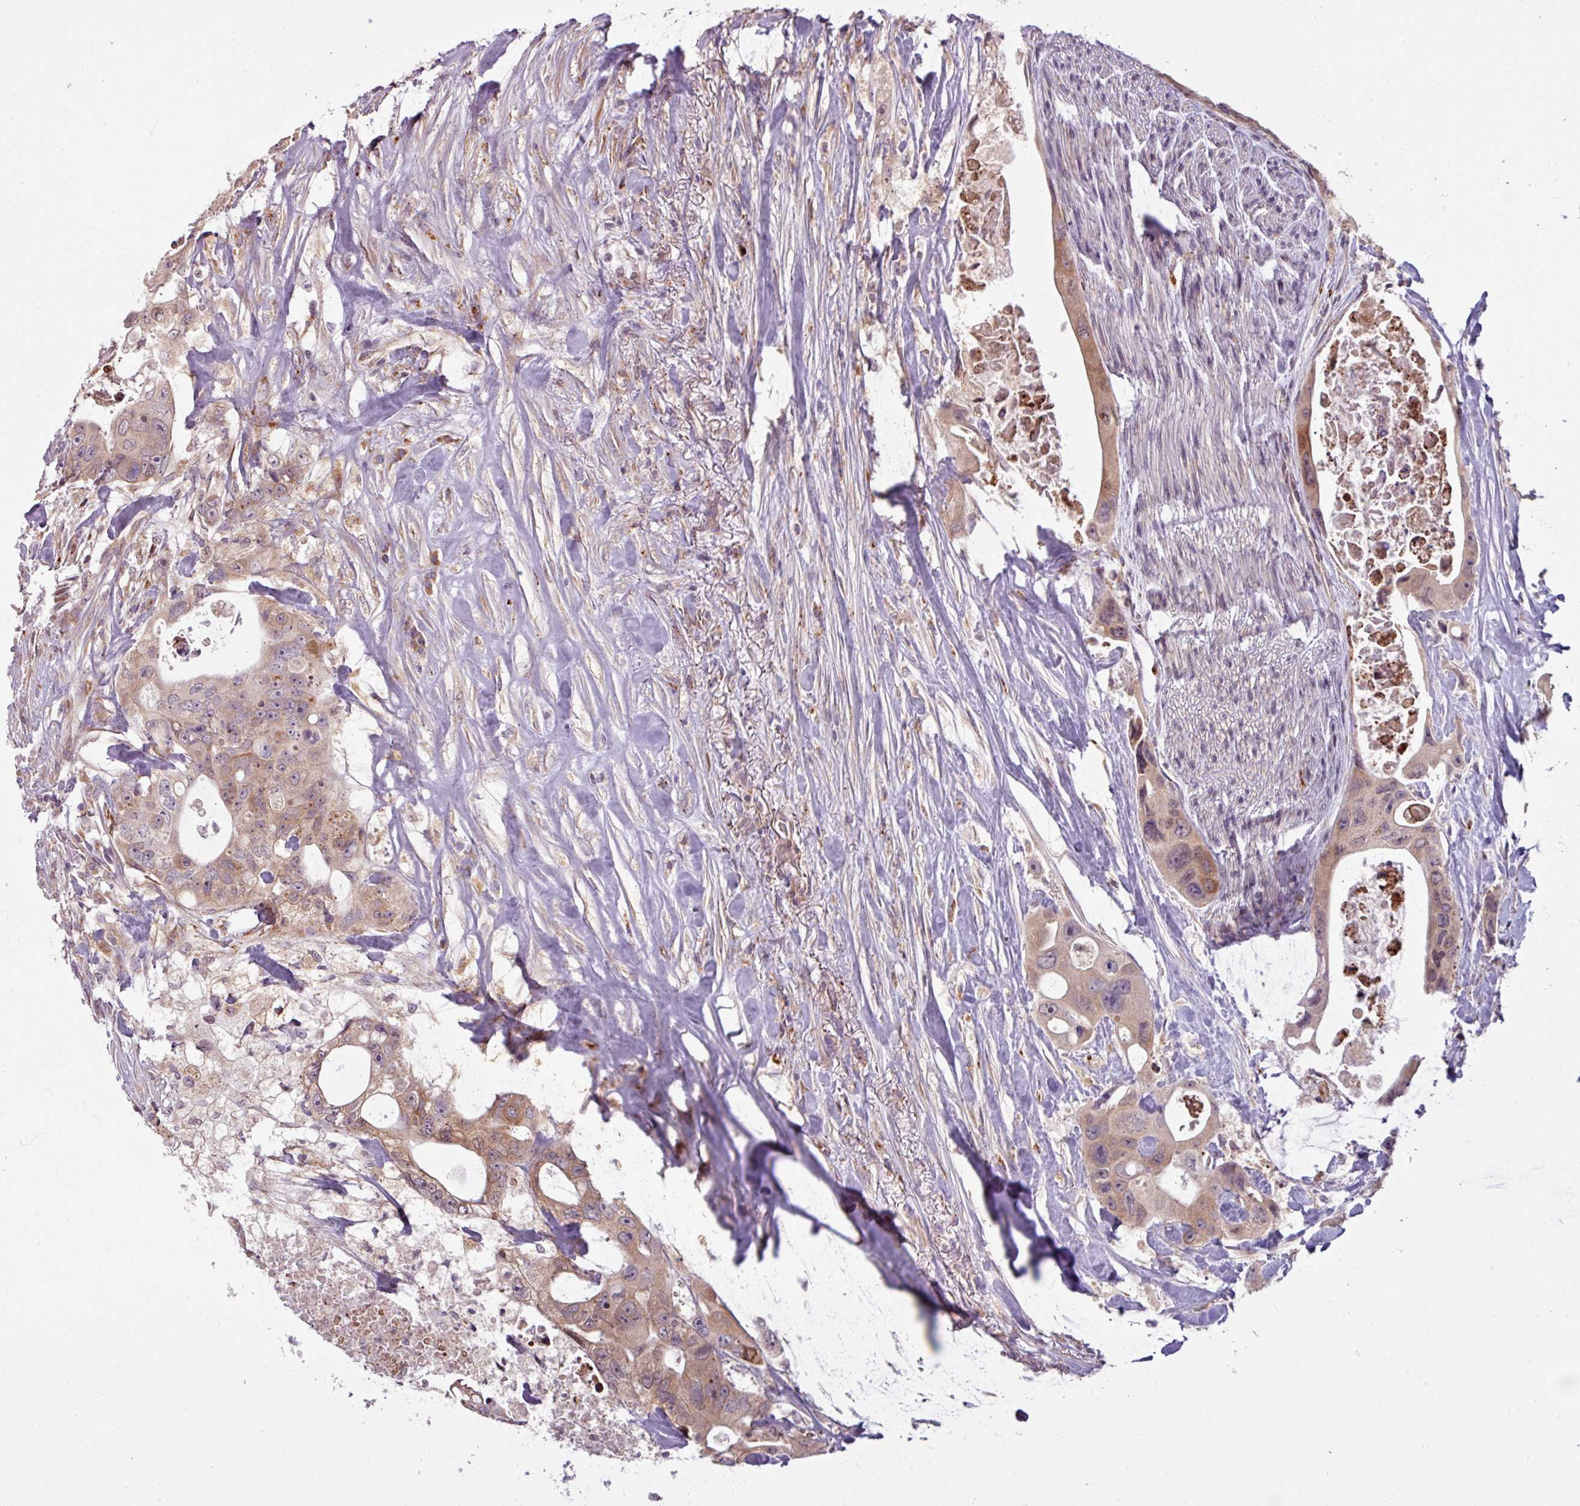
{"staining": {"intensity": "weak", "quantity": ">75%", "location": "cytoplasmic/membranous"}, "tissue": "colorectal cancer", "cell_type": "Tumor cells", "image_type": "cancer", "snomed": [{"axis": "morphology", "description": "Adenocarcinoma, NOS"}, {"axis": "topography", "description": "Colon"}], "caption": "Human colorectal cancer (adenocarcinoma) stained with a protein marker demonstrates weak staining in tumor cells.", "gene": "MAGT1", "patient": {"sex": "female", "age": 46}}